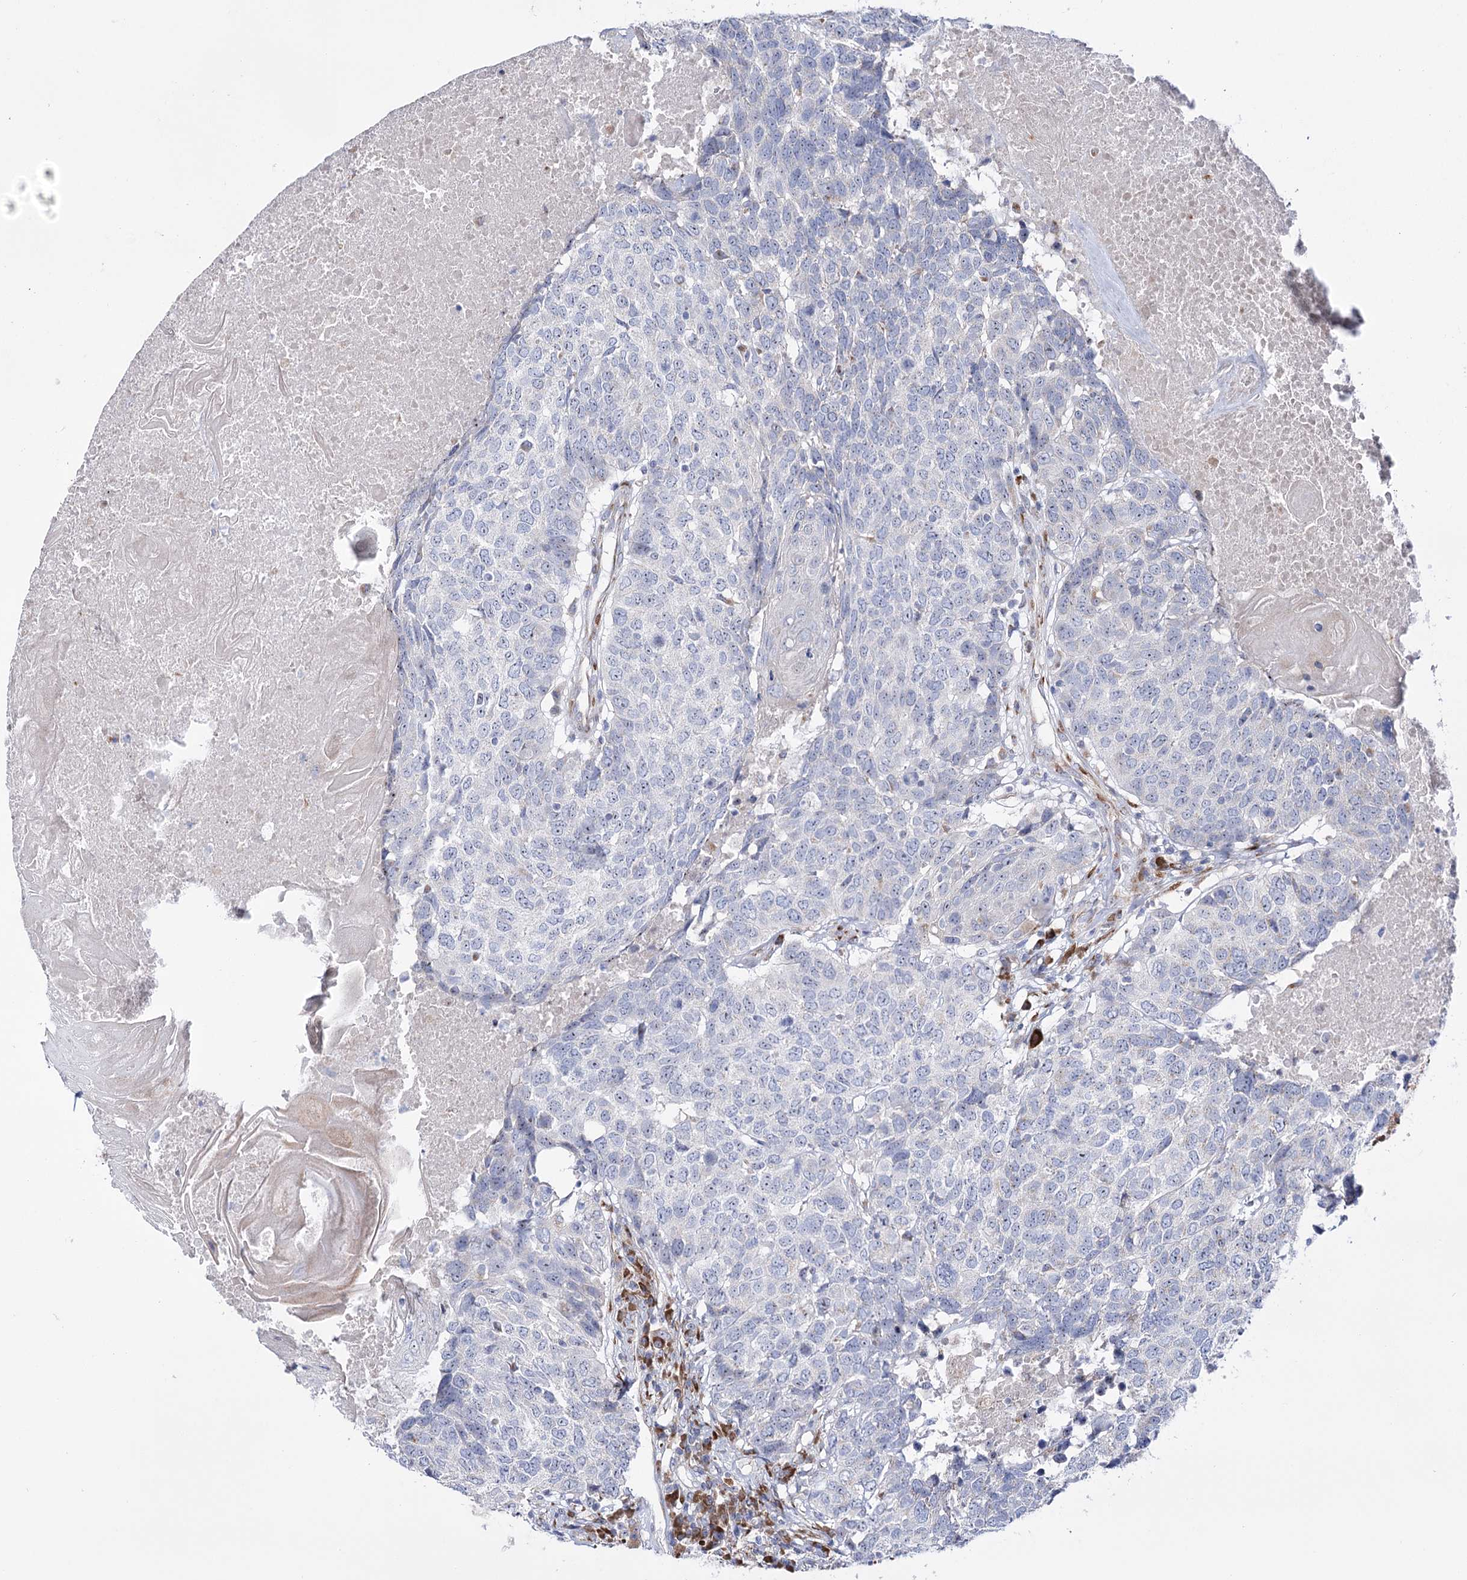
{"staining": {"intensity": "negative", "quantity": "none", "location": "none"}, "tissue": "head and neck cancer", "cell_type": "Tumor cells", "image_type": "cancer", "snomed": [{"axis": "morphology", "description": "Squamous cell carcinoma, NOS"}, {"axis": "topography", "description": "Head-Neck"}], "caption": "Protein analysis of head and neck cancer demonstrates no significant staining in tumor cells.", "gene": "METTL5", "patient": {"sex": "male", "age": 66}}